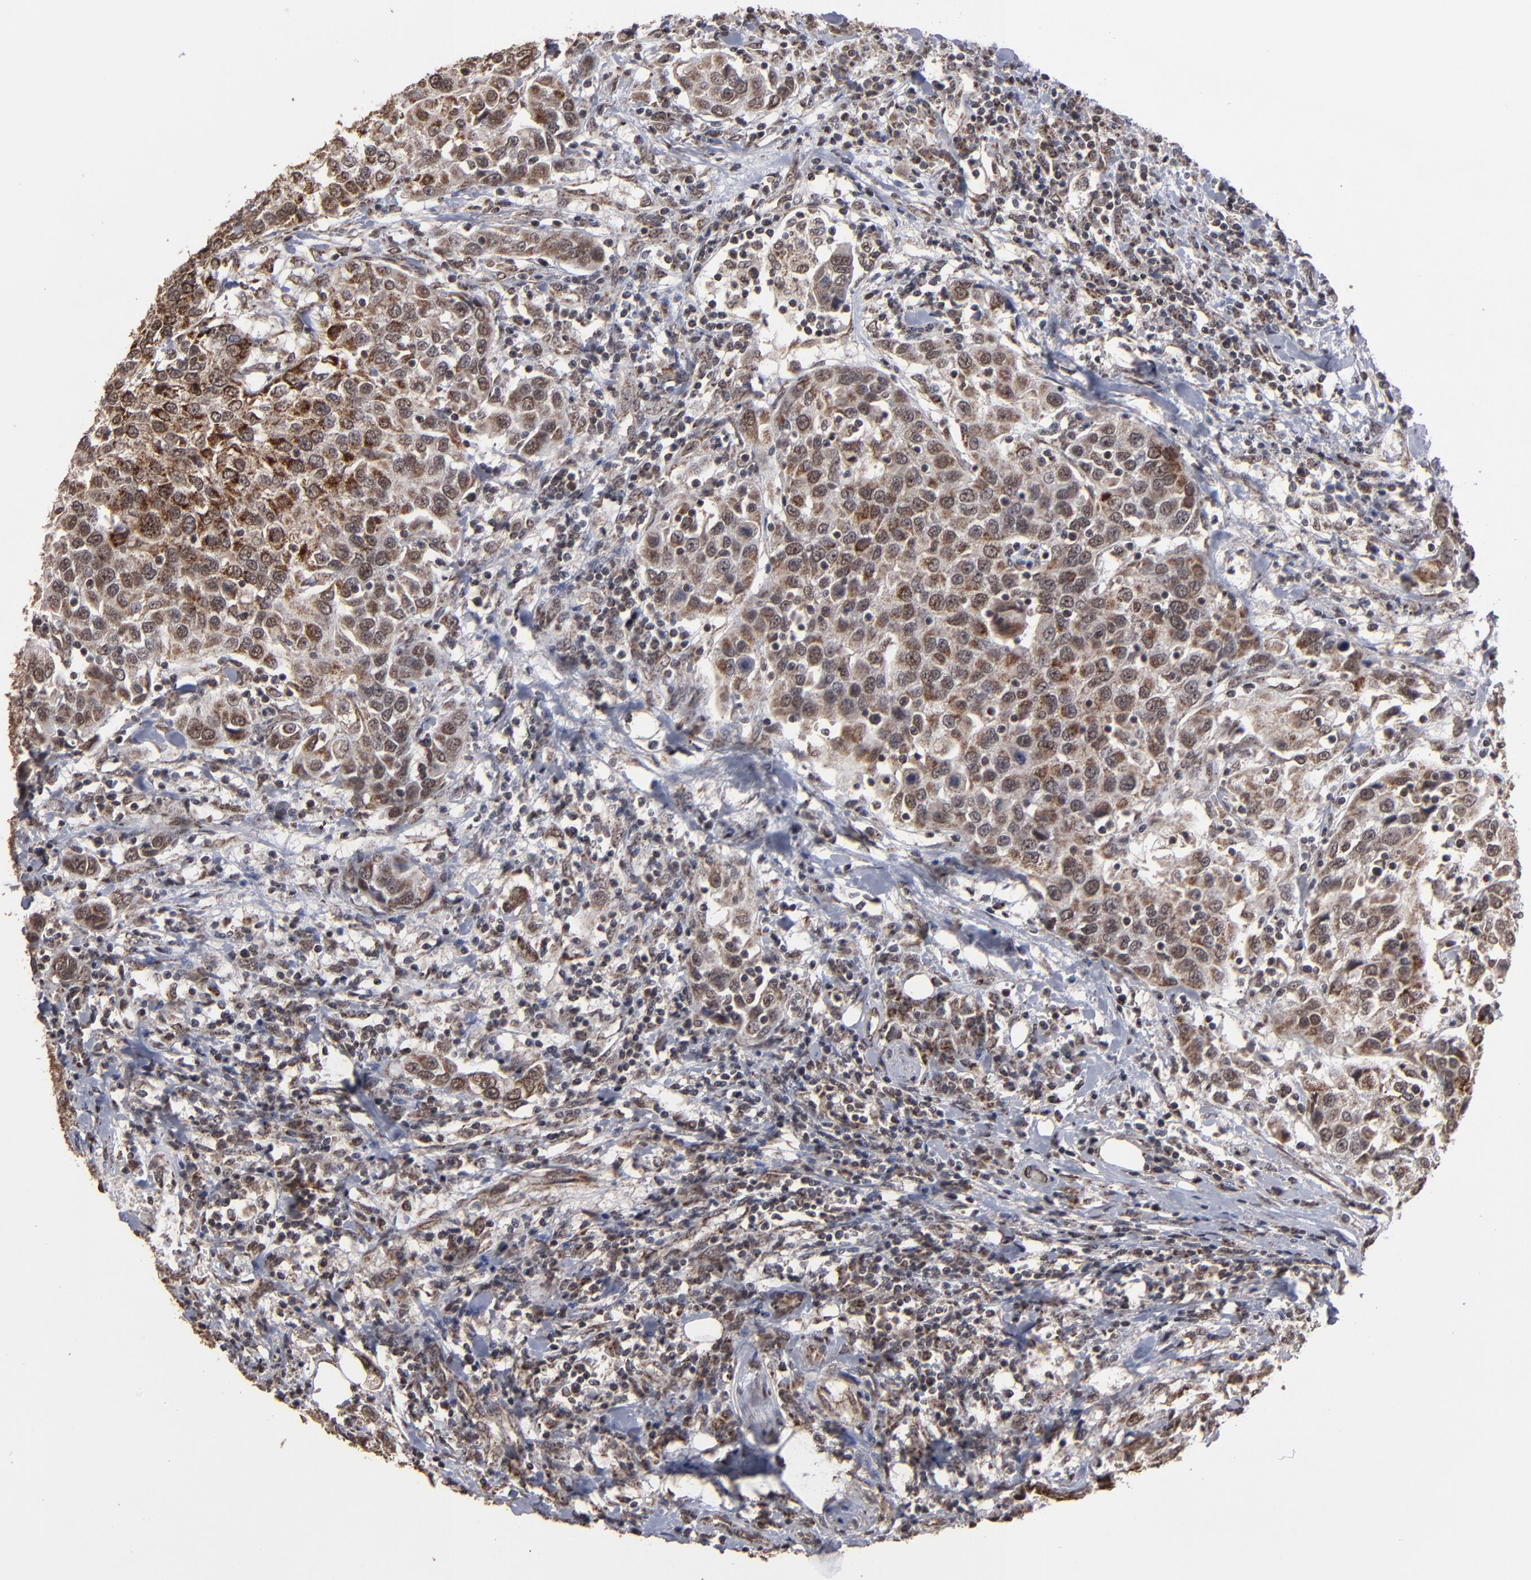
{"staining": {"intensity": "moderate", "quantity": ">75%", "location": "cytoplasmic/membranous,nuclear"}, "tissue": "urothelial cancer", "cell_type": "Tumor cells", "image_type": "cancer", "snomed": [{"axis": "morphology", "description": "Urothelial carcinoma, High grade"}, {"axis": "topography", "description": "Urinary bladder"}], "caption": "Protein expression analysis of human high-grade urothelial carcinoma reveals moderate cytoplasmic/membranous and nuclear staining in about >75% of tumor cells.", "gene": "BNIP3", "patient": {"sex": "female", "age": 80}}